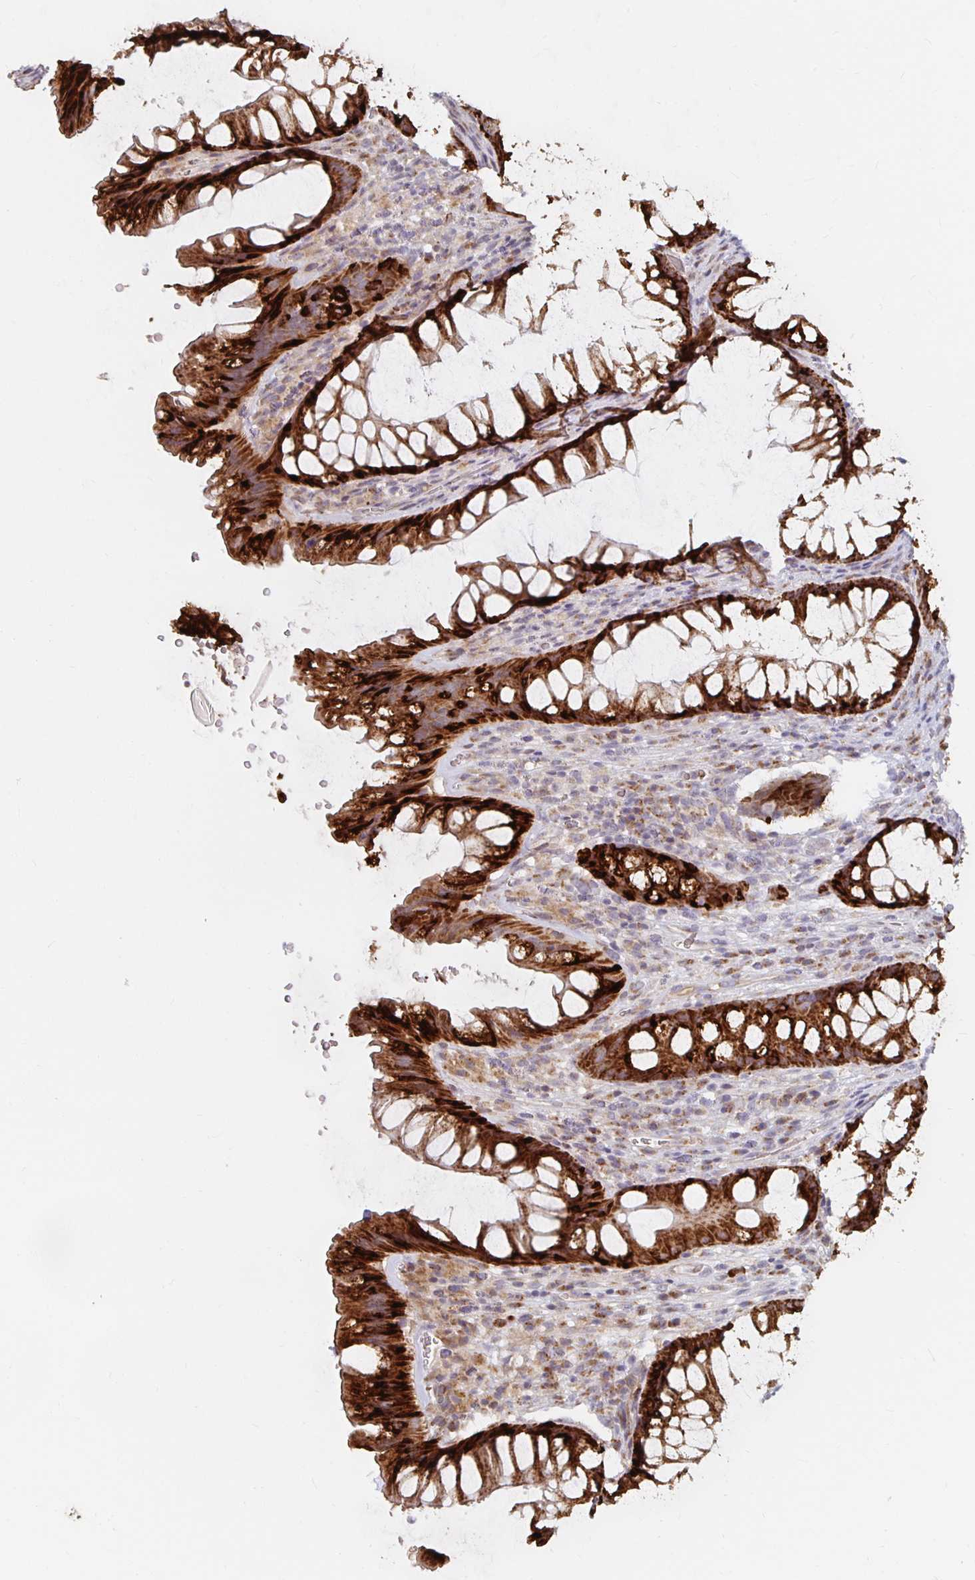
{"staining": {"intensity": "strong", "quantity": ">75%", "location": "cytoplasmic/membranous"}, "tissue": "rectum", "cell_type": "Glandular cells", "image_type": "normal", "snomed": [{"axis": "morphology", "description": "Normal tissue, NOS"}, {"axis": "topography", "description": "Rectum"}], "caption": "IHC image of benign rectum stained for a protein (brown), which displays high levels of strong cytoplasmic/membranous expression in approximately >75% of glandular cells.", "gene": "MRPL28", "patient": {"sex": "male", "age": 53}}